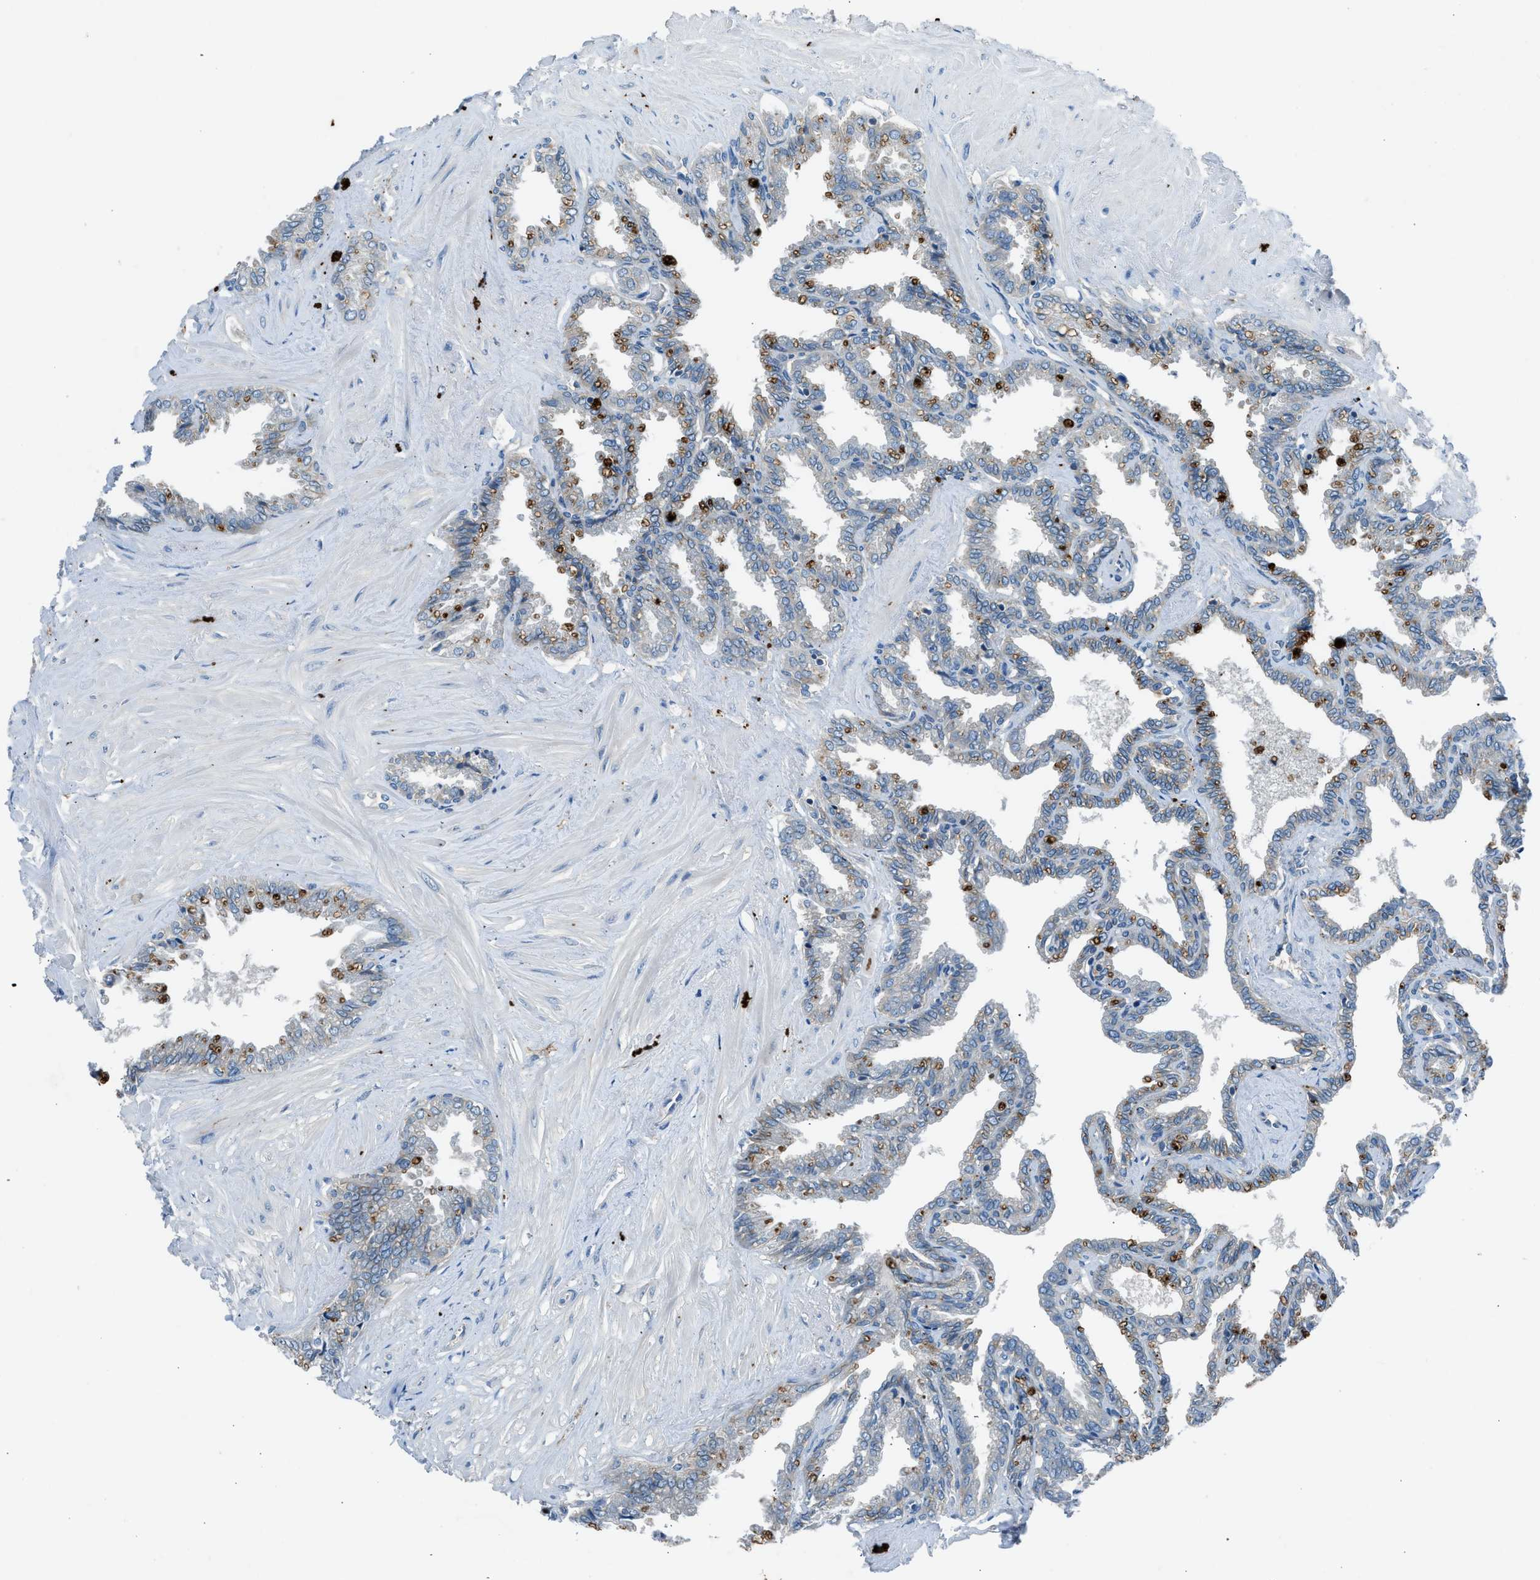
{"staining": {"intensity": "strong", "quantity": "<25%", "location": "cytoplasmic/membranous"}, "tissue": "seminal vesicle", "cell_type": "Glandular cells", "image_type": "normal", "snomed": [{"axis": "morphology", "description": "Normal tissue, NOS"}, {"axis": "topography", "description": "Seminal veicle"}], "caption": "Brown immunohistochemical staining in unremarkable human seminal vesicle shows strong cytoplasmic/membranous positivity in about <25% of glandular cells.", "gene": "BMP1", "patient": {"sex": "male", "age": 46}}